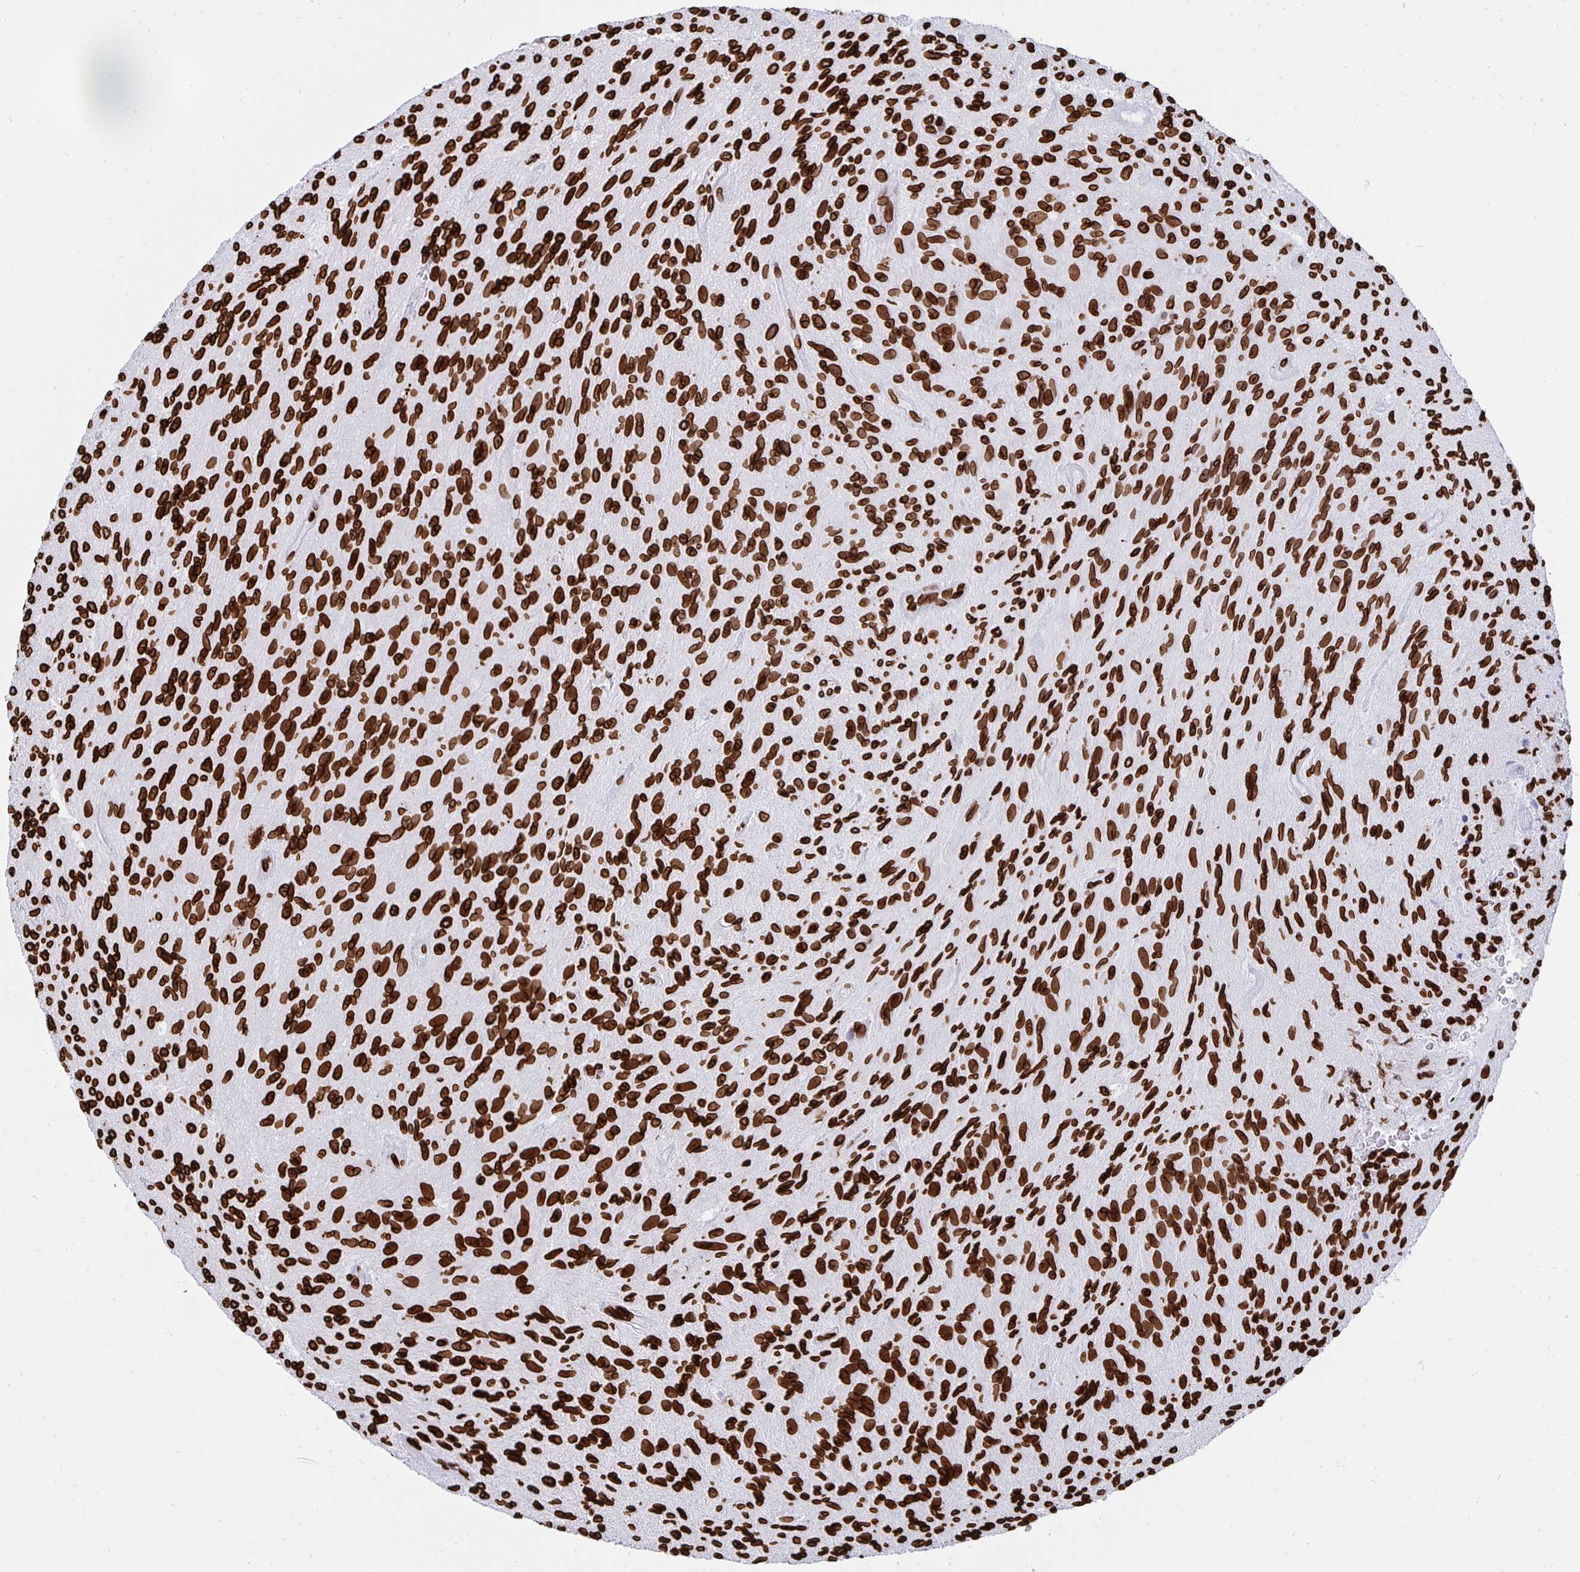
{"staining": {"intensity": "strong", "quantity": ">75%", "location": "cytoplasmic/membranous,nuclear"}, "tissue": "glioma", "cell_type": "Tumor cells", "image_type": "cancer", "snomed": [{"axis": "morphology", "description": "Glioma, malignant, High grade"}, {"axis": "topography", "description": "Brain"}], "caption": "Immunohistochemistry (IHC) micrograph of neoplastic tissue: human malignant glioma (high-grade) stained using IHC reveals high levels of strong protein expression localized specifically in the cytoplasmic/membranous and nuclear of tumor cells, appearing as a cytoplasmic/membranous and nuclear brown color.", "gene": "LMNB1", "patient": {"sex": "male", "age": 54}}